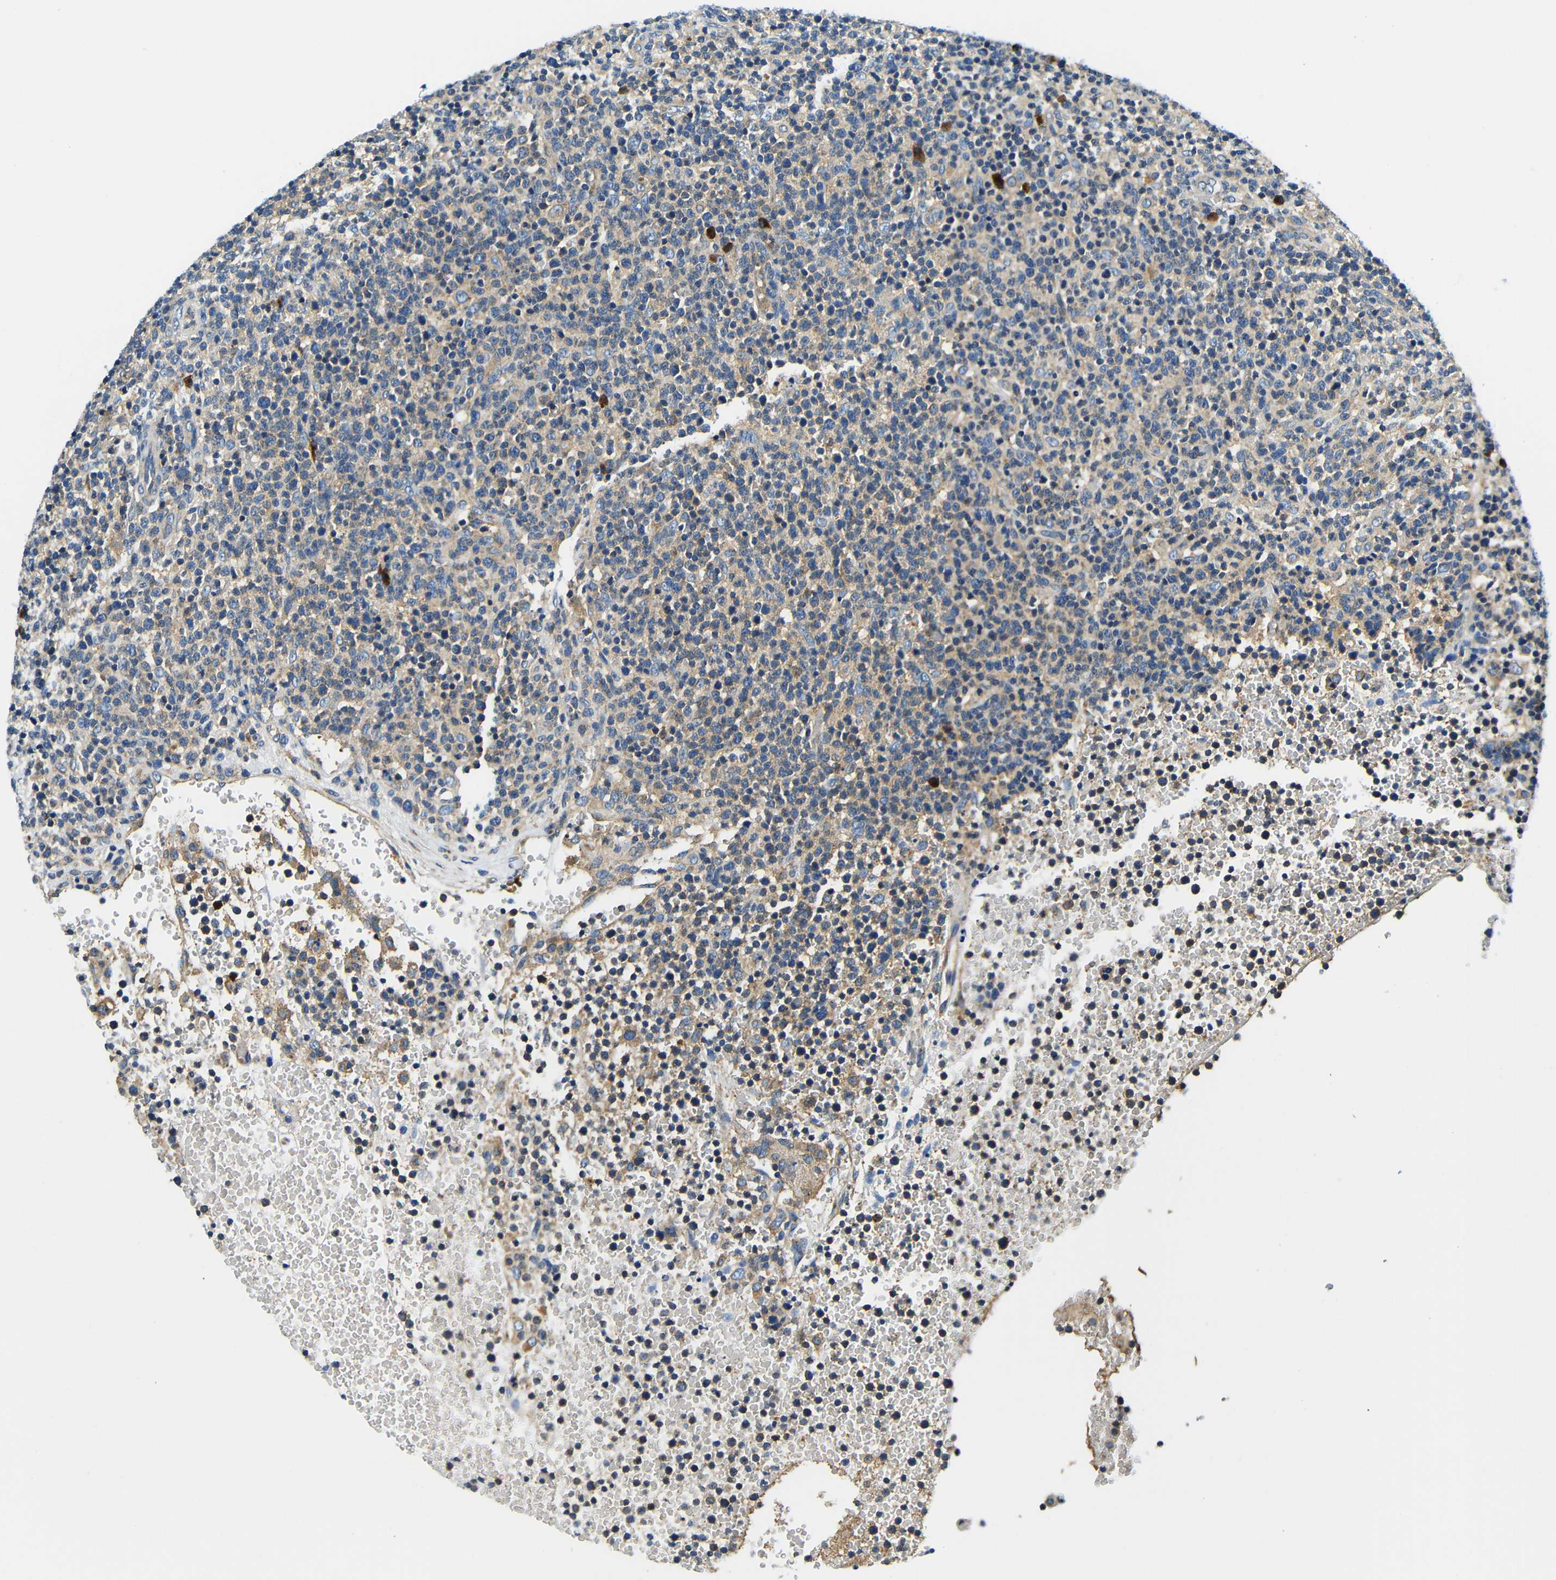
{"staining": {"intensity": "weak", "quantity": ">75%", "location": "cytoplasmic/membranous"}, "tissue": "lymphoma", "cell_type": "Tumor cells", "image_type": "cancer", "snomed": [{"axis": "morphology", "description": "Malignant lymphoma, non-Hodgkin's type, High grade"}, {"axis": "topography", "description": "Lymph node"}], "caption": "Malignant lymphoma, non-Hodgkin's type (high-grade) tissue demonstrates weak cytoplasmic/membranous staining in about >75% of tumor cells", "gene": "USO1", "patient": {"sex": "male", "age": 61}}